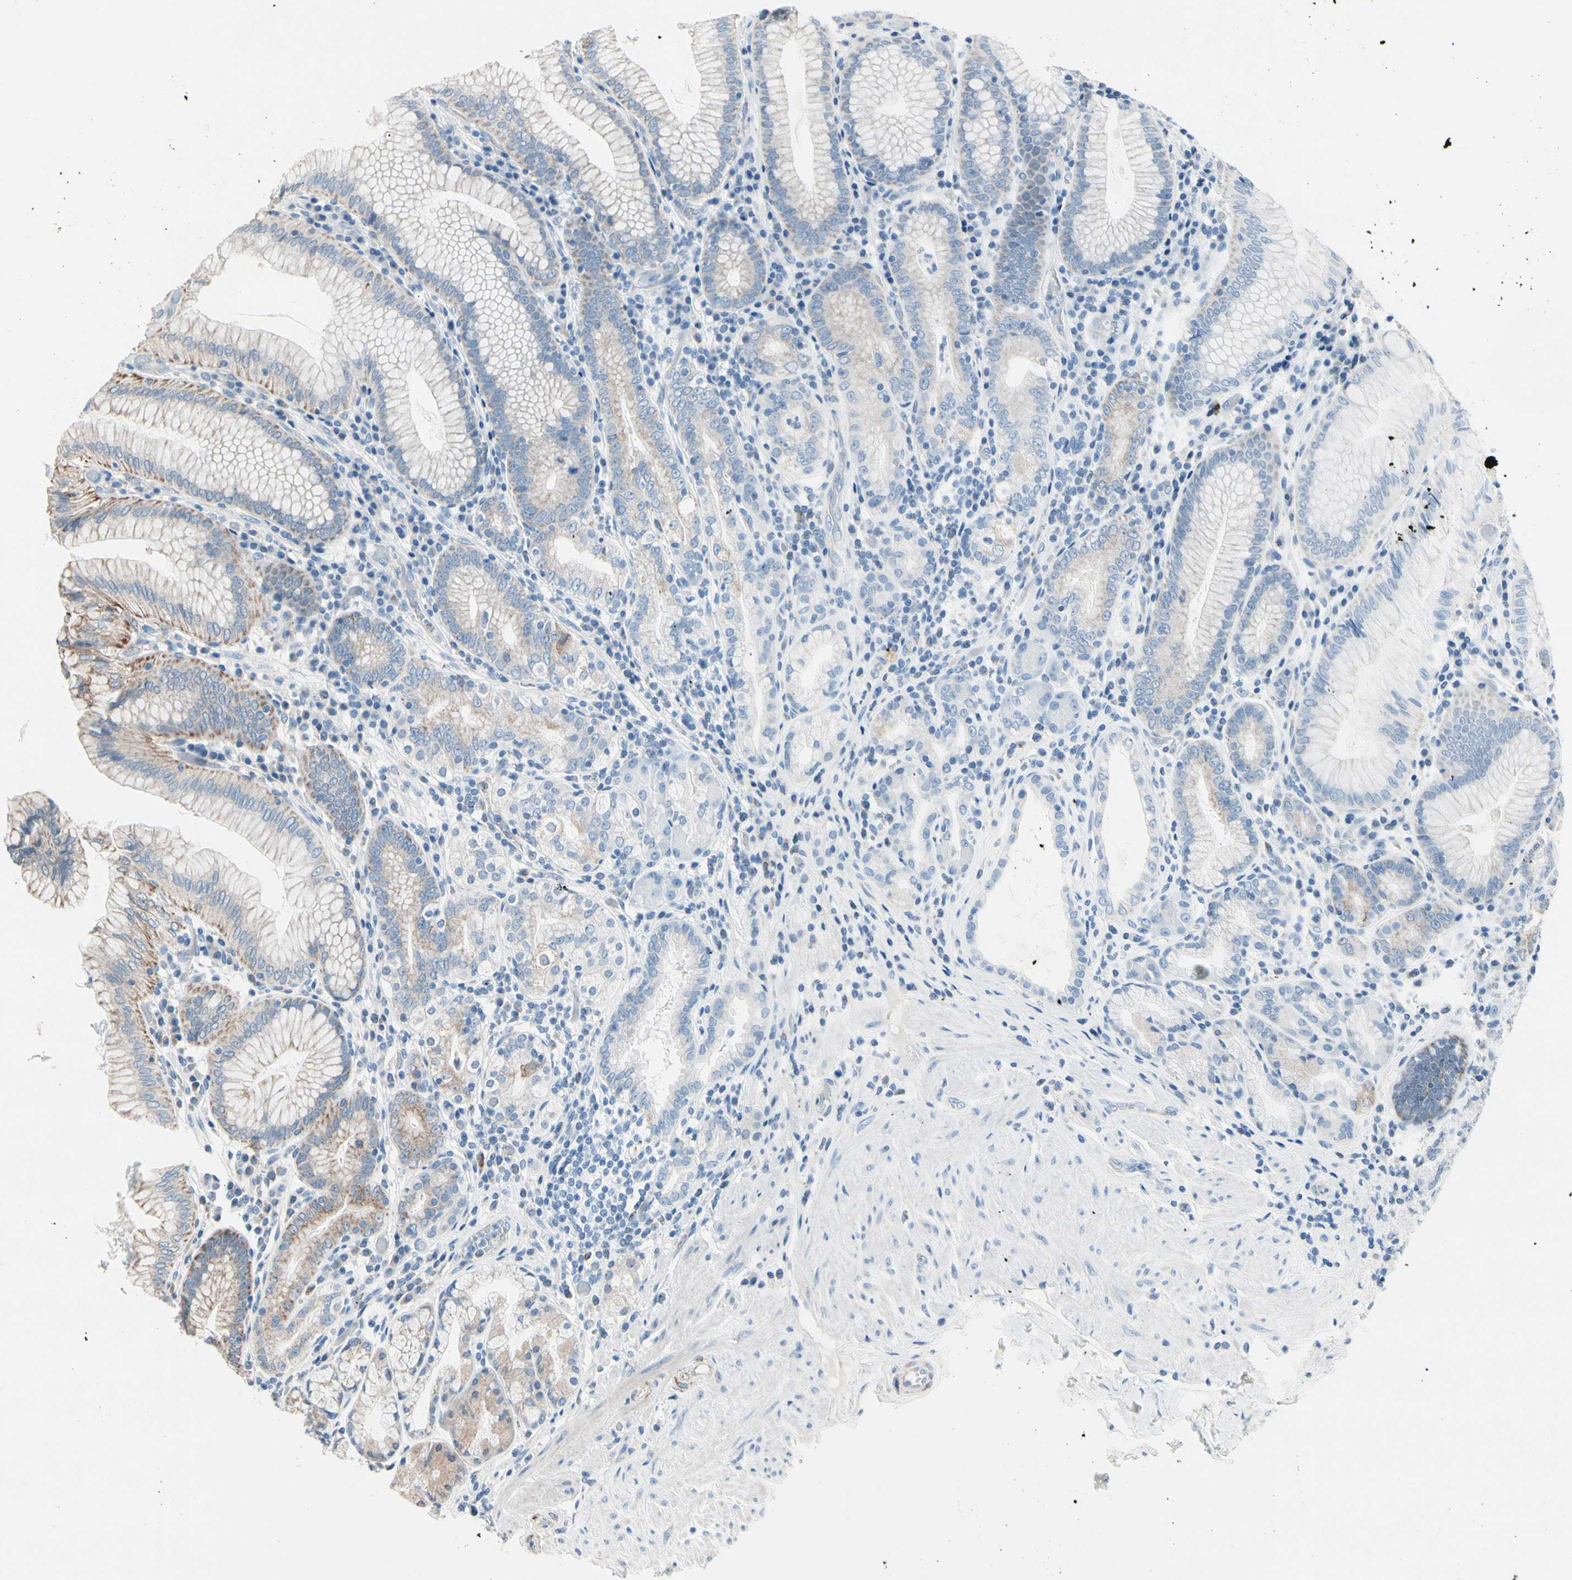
{"staining": {"intensity": "weak", "quantity": "25%-75%", "location": "cytoplasmic/membranous"}, "tissue": "stomach", "cell_type": "Glandular cells", "image_type": "normal", "snomed": [{"axis": "morphology", "description": "Normal tissue, NOS"}, {"axis": "topography", "description": "Stomach, lower"}], "caption": "The photomicrograph shows immunohistochemical staining of normal stomach. There is weak cytoplasmic/membranous expression is present in approximately 25%-75% of glandular cells.", "gene": "CPT1A", "patient": {"sex": "female", "age": 76}}